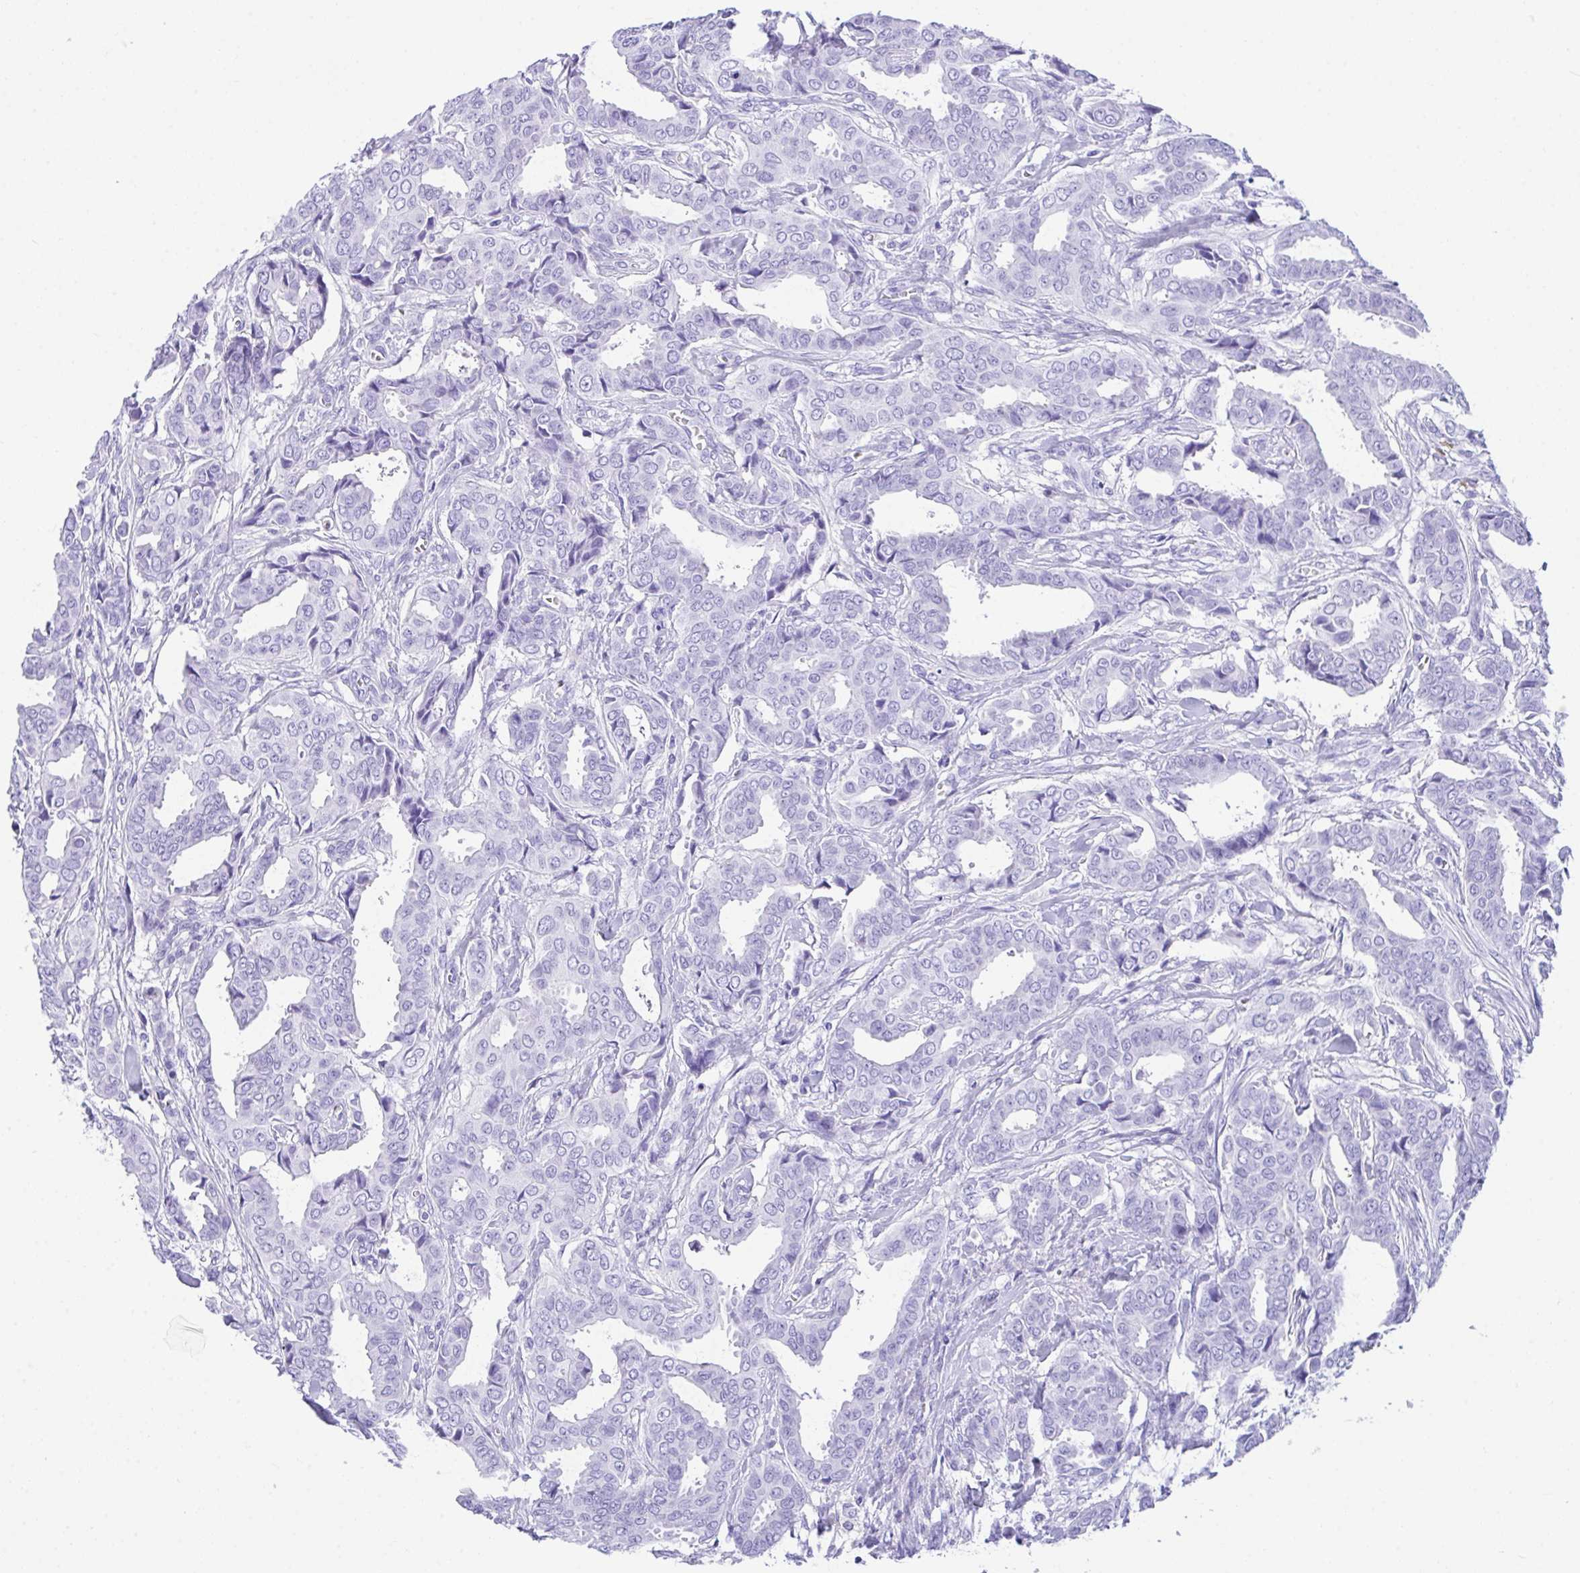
{"staining": {"intensity": "negative", "quantity": "none", "location": "none"}, "tissue": "breast cancer", "cell_type": "Tumor cells", "image_type": "cancer", "snomed": [{"axis": "morphology", "description": "Duct carcinoma"}, {"axis": "topography", "description": "Breast"}], "caption": "Photomicrograph shows no significant protein expression in tumor cells of breast cancer (invasive ductal carcinoma). The staining is performed using DAB (3,3'-diaminobenzidine) brown chromogen with nuclei counter-stained in using hematoxylin.", "gene": "BEST4", "patient": {"sex": "female", "age": 45}}